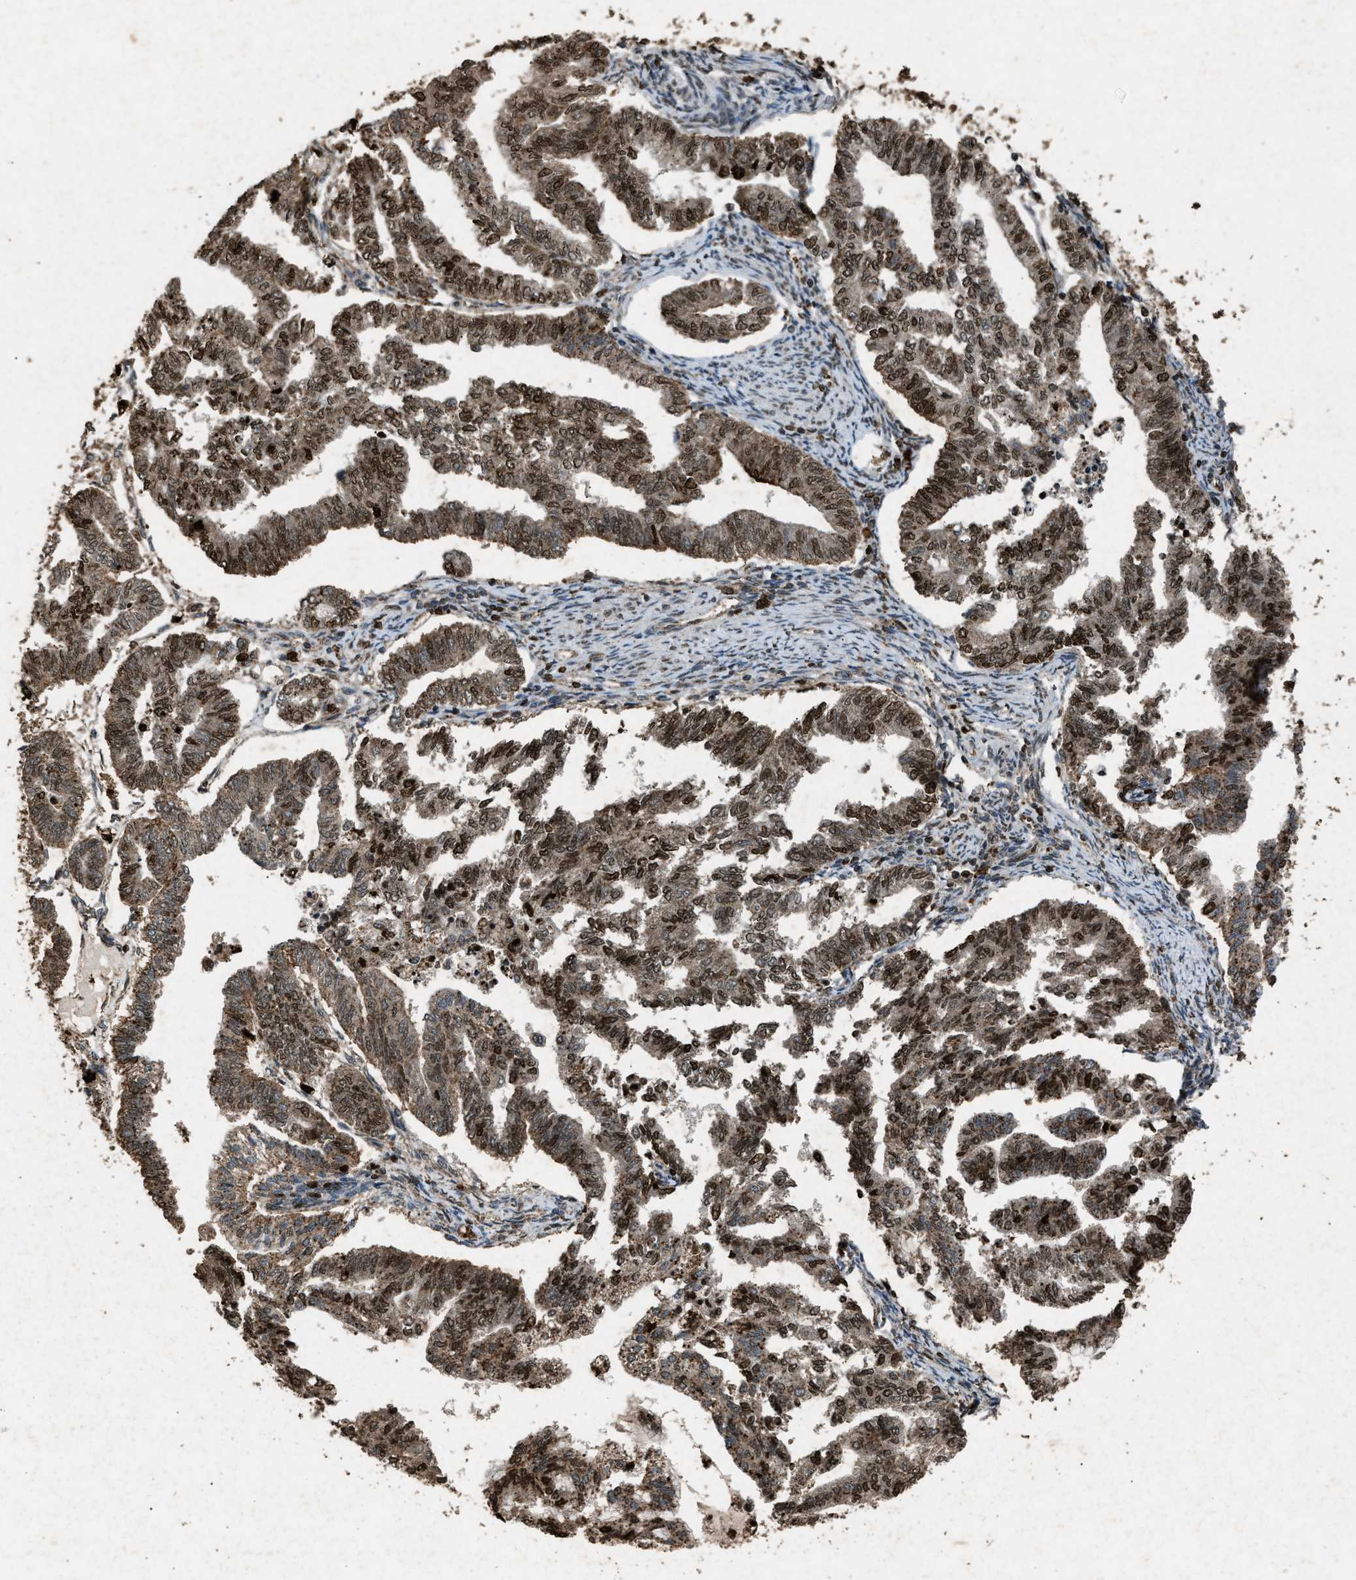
{"staining": {"intensity": "moderate", "quantity": ">75%", "location": "cytoplasmic/membranous,nuclear"}, "tissue": "endometrial cancer", "cell_type": "Tumor cells", "image_type": "cancer", "snomed": [{"axis": "morphology", "description": "Adenocarcinoma, NOS"}, {"axis": "topography", "description": "Endometrium"}], "caption": "IHC of endometrial cancer displays medium levels of moderate cytoplasmic/membranous and nuclear positivity in approximately >75% of tumor cells.", "gene": "PSMD1", "patient": {"sex": "female", "age": 79}}